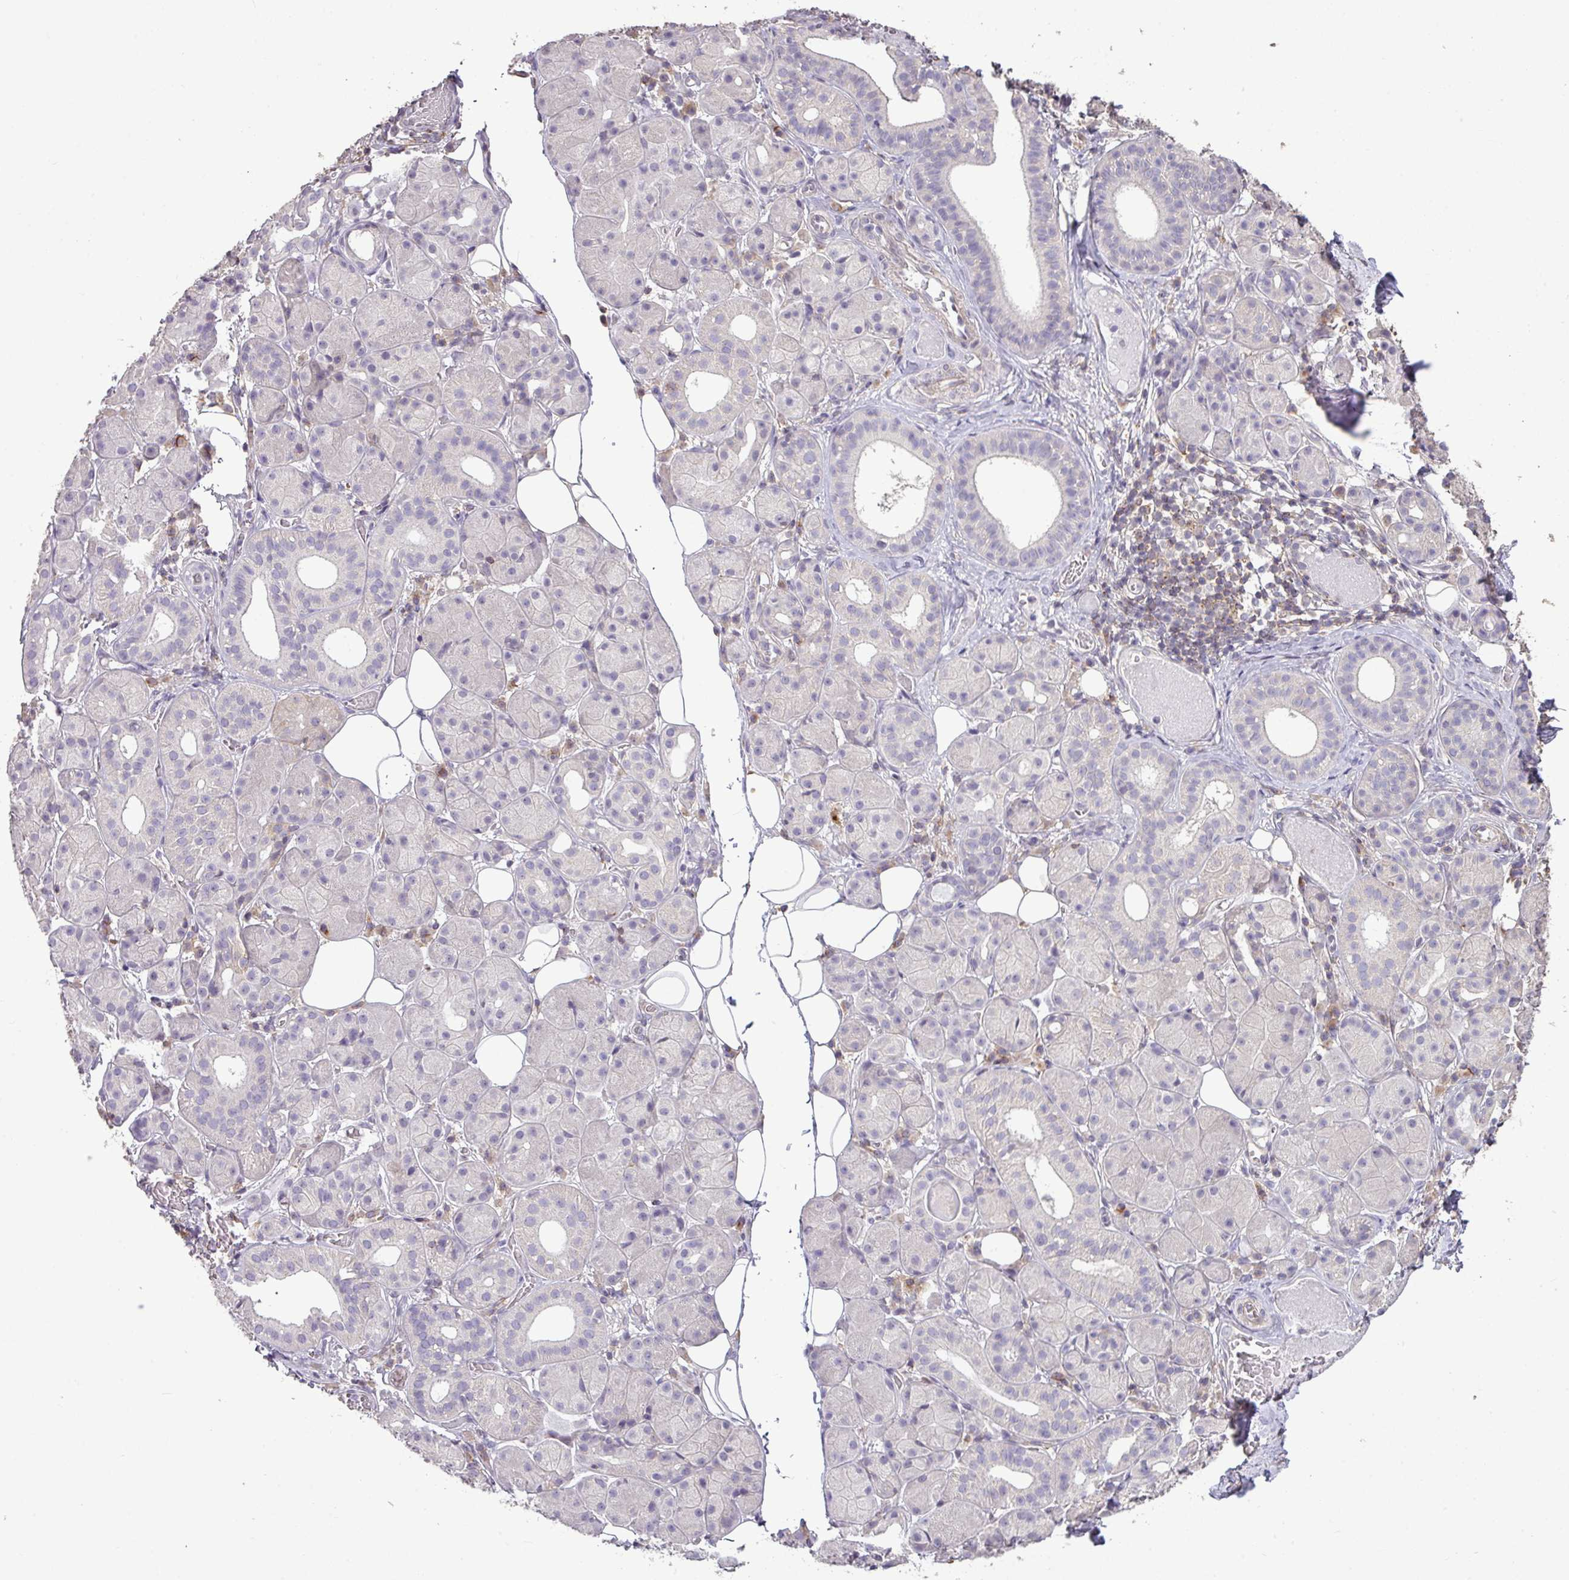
{"staining": {"intensity": "negative", "quantity": "none", "location": "none"}, "tissue": "salivary gland", "cell_type": "Glandular cells", "image_type": "normal", "snomed": [{"axis": "morphology", "description": "Squamous cell carcinoma, NOS"}, {"axis": "topography", "description": "Skin"}, {"axis": "topography", "description": "Head-Neck"}], "caption": "High power microscopy histopathology image of an immunohistochemistry (IHC) histopathology image of benign salivary gland, revealing no significant staining in glandular cells.", "gene": "LY9", "patient": {"sex": "male", "age": 80}}